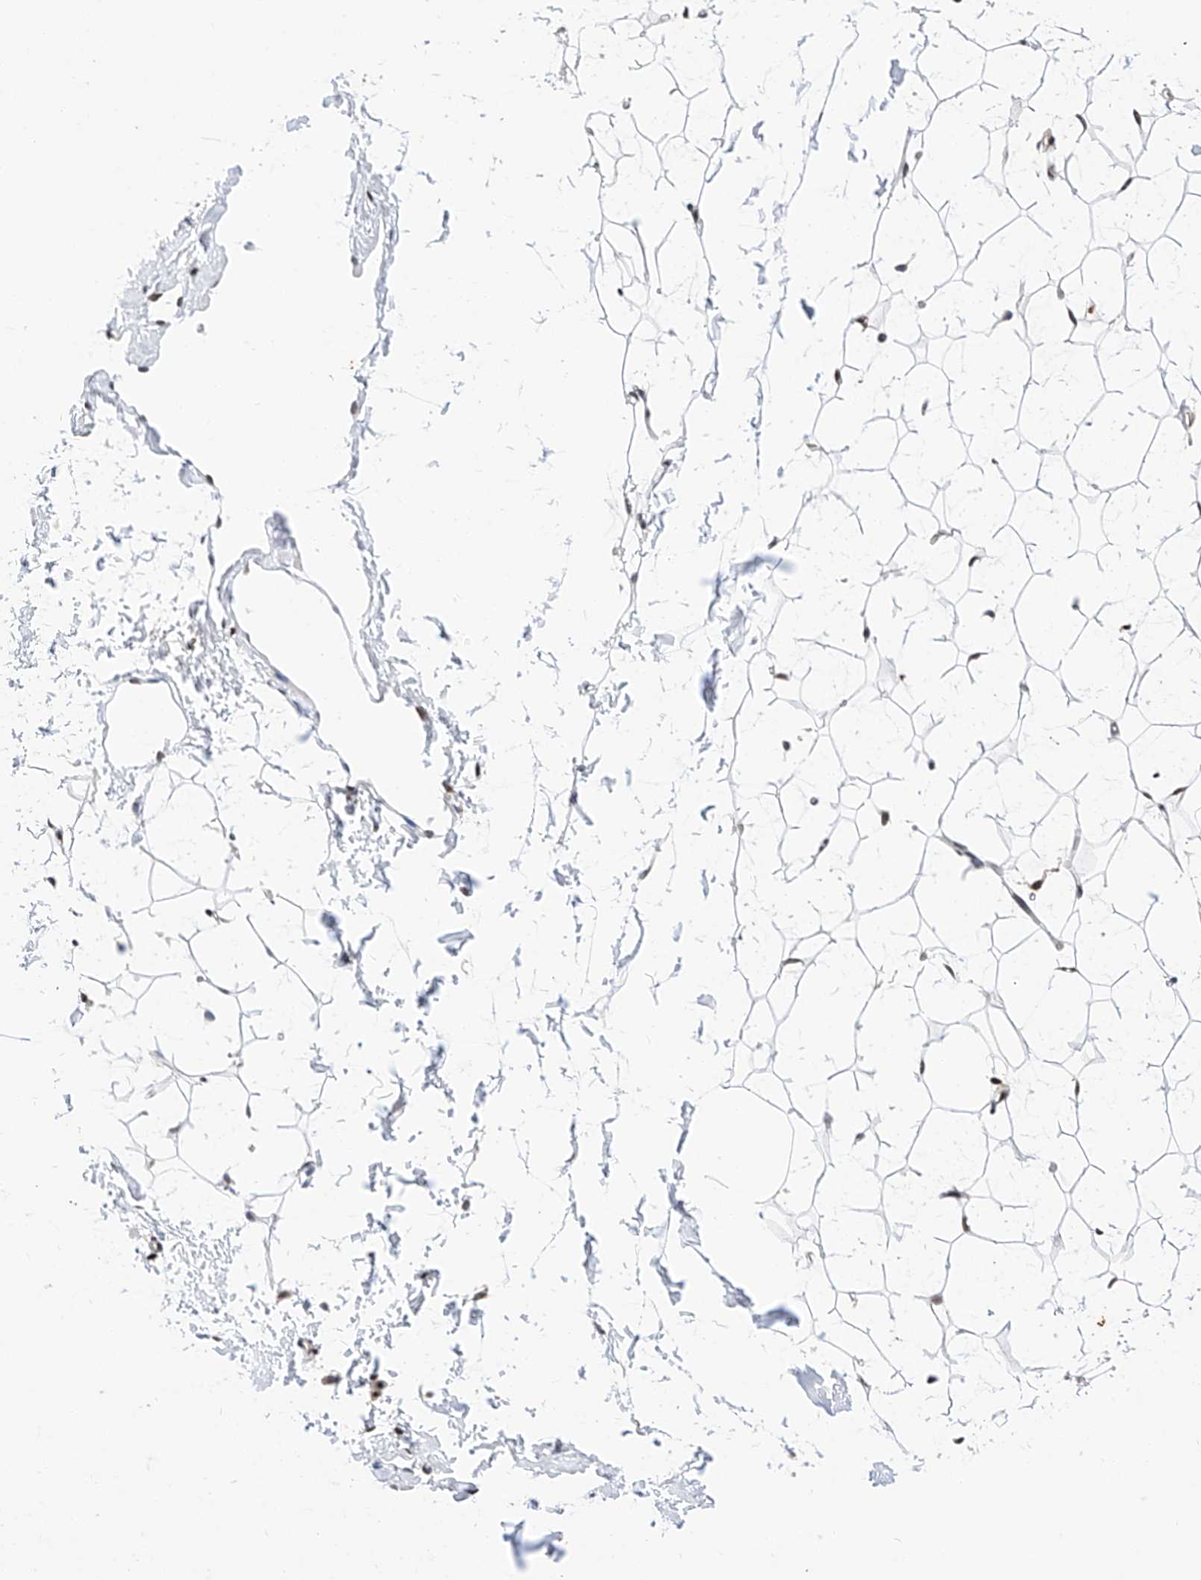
{"staining": {"intensity": "moderate", "quantity": ">75%", "location": "nuclear"}, "tissue": "adipose tissue", "cell_type": "Adipocytes", "image_type": "normal", "snomed": [{"axis": "morphology", "description": "Normal tissue, NOS"}, {"axis": "topography", "description": "Breast"}], "caption": "A micrograph of human adipose tissue stained for a protein demonstrates moderate nuclear brown staining in adipocytes.", "gene": "HDAC9", "patient": {"sex": "female", "age": 23}}